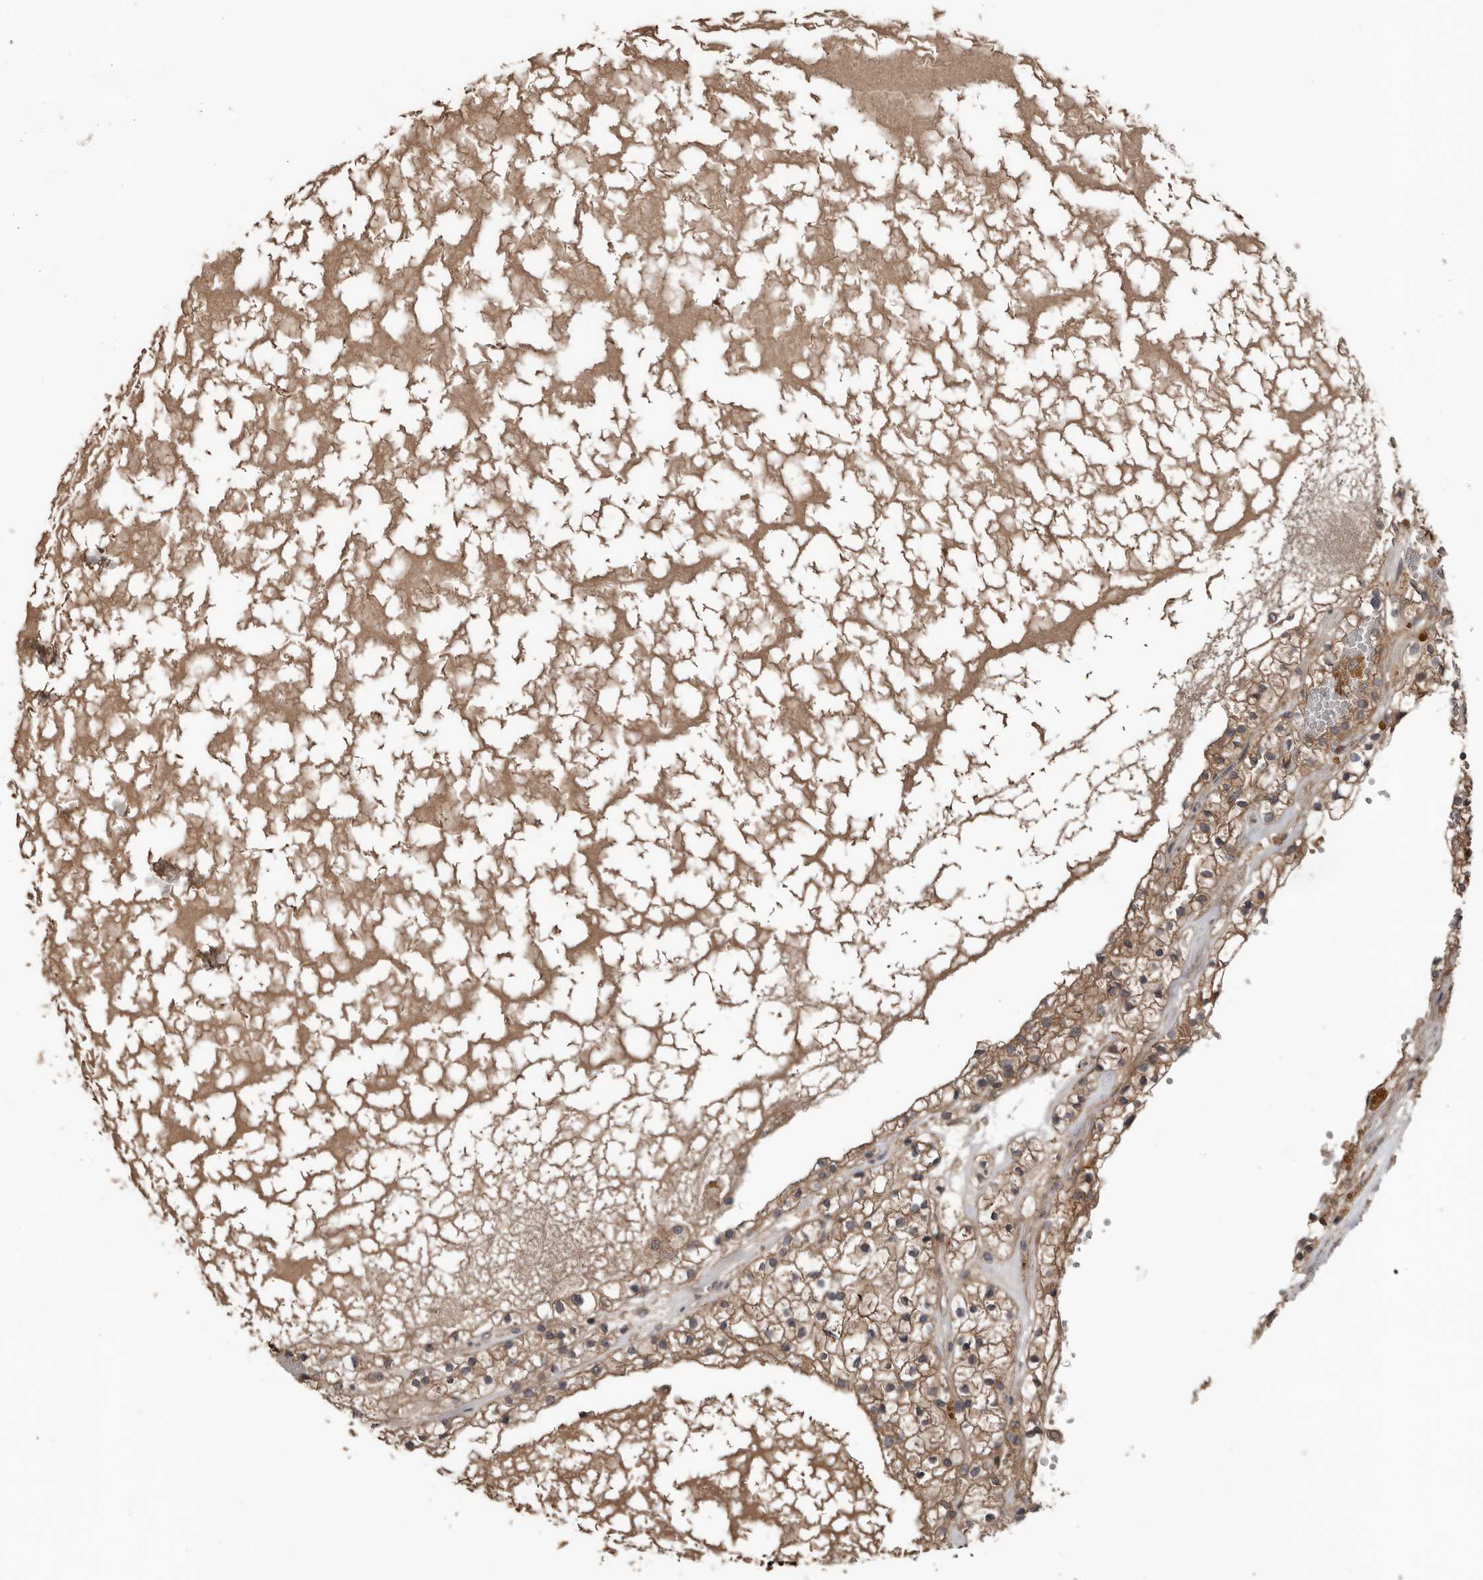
{"staining": {"intensity": "weak", "quantity": ">75%", "location": "cytoplasmic/membranous"}, "tissue": "renal cancer", "cell_type": "Tumor cells", "image_type": "cancer", "snomed": [{"axis": "morphology", "description": "Normal tissue, NOS"}, {"axis": "morphology", "description": "Adenocarcinoma, NOS"}, {"axis": "topography", "description": "Kidney"}], "caption": "High-power microscopy captured an IHC photomicrograph of renal cancer, revealing weak cytoplasmic/membranous staining in about >75% of tumor cells.", "gene": "DNAJB4", "patient": {"sex": "male", "age": 68}}